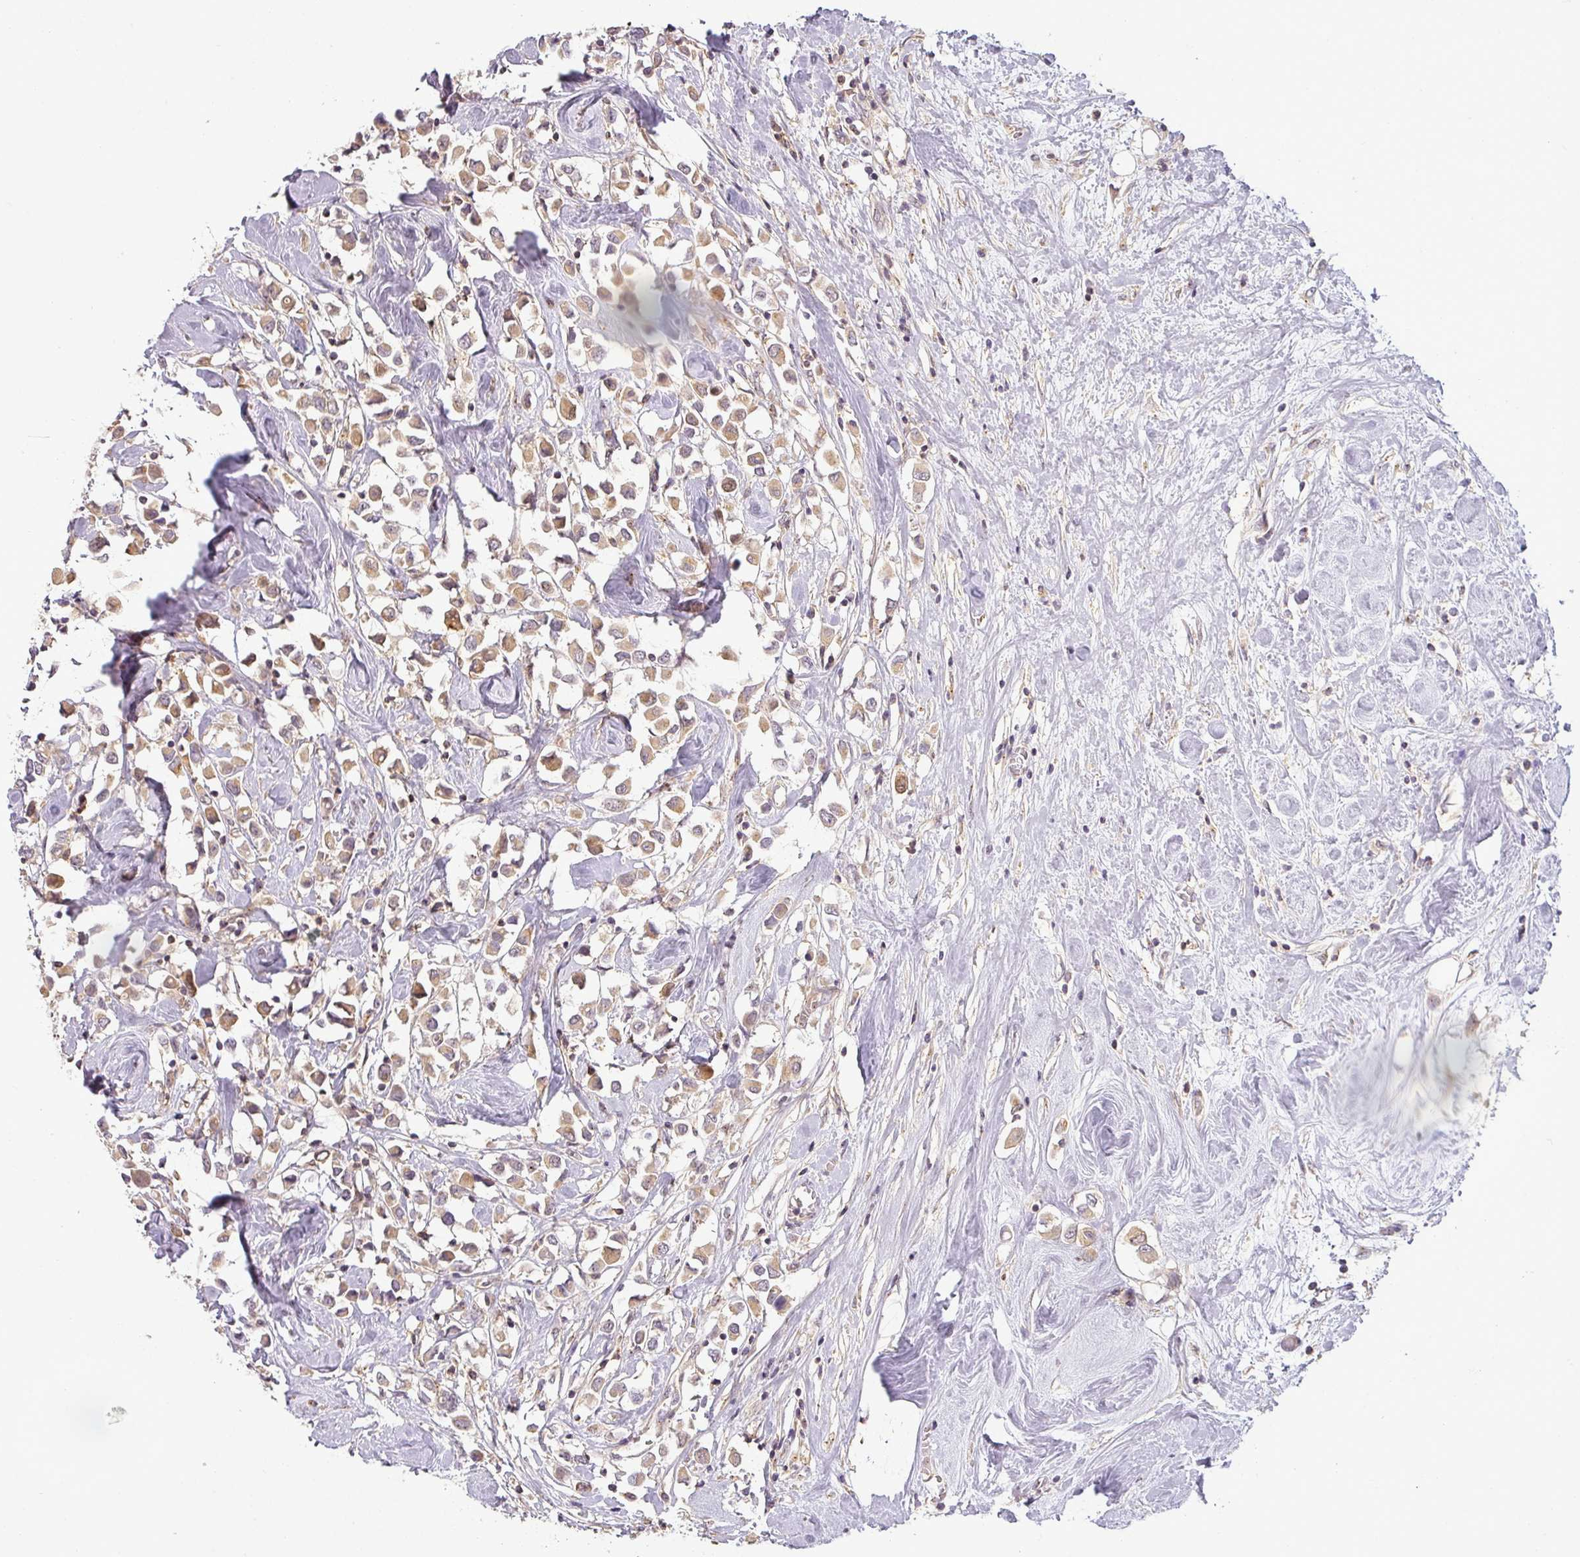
{"staining": {"intensity": "moderate", "quantity": ">75%", "location": "cytoplasmic/membranous"}, "tissue": "breast cancer", "cell_type": "Tumor cells", "image_type": "cancer", "snomed": [{"axis": "morphology", "description": "Duct carcinoma"}, {"axis": "topography", "description": "Breast"}], "caption": "Approximately >75% of tumor cells in breast cancer show moderate cytoplasmic/membranous protein staining as visualized by brown immunohistochemical staining.", "gene": "NIN", "patient": {"sex": "female", "age": 61}}